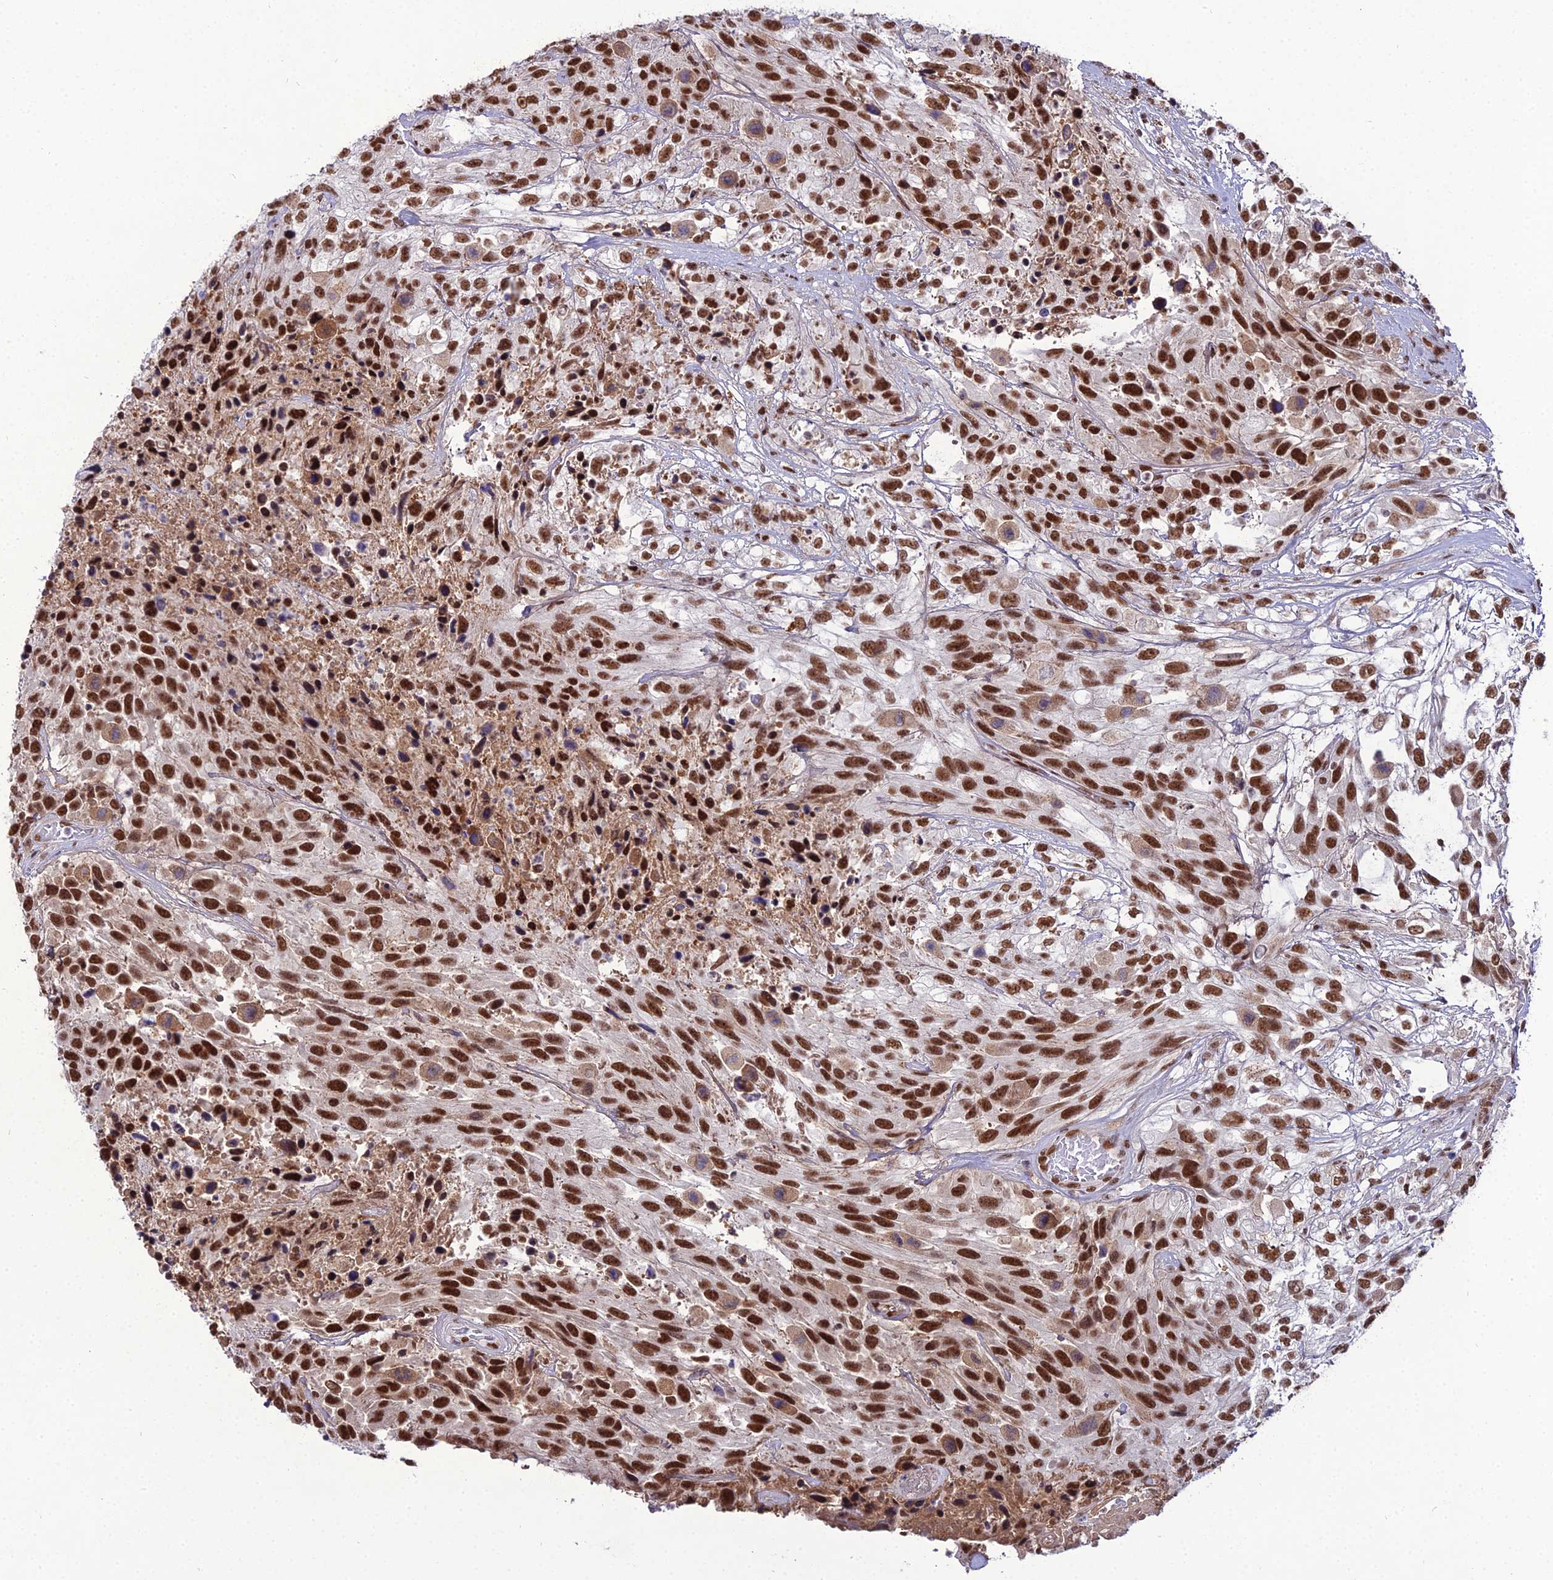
{"staining": {"intensity": "strong", "quantity": ">75%", "location": "nuclear"}, "tissue": "urothelial cancer", "cell_type": "Tumor cells", "image_type": "cancer", "snomed": [{"axis": "morphology", "description": "Urothelial carcinoma, High grade"}, {"axis": "topography", "description": "Urinary bladder"}], "caption": "Human urothelial cancer stained for a protein (brown) reveals strong nuclear positive staining in approximately >75% of tumor cells.", "gene": "RBM12", "patient": {"sex": "female", "age": 70}}